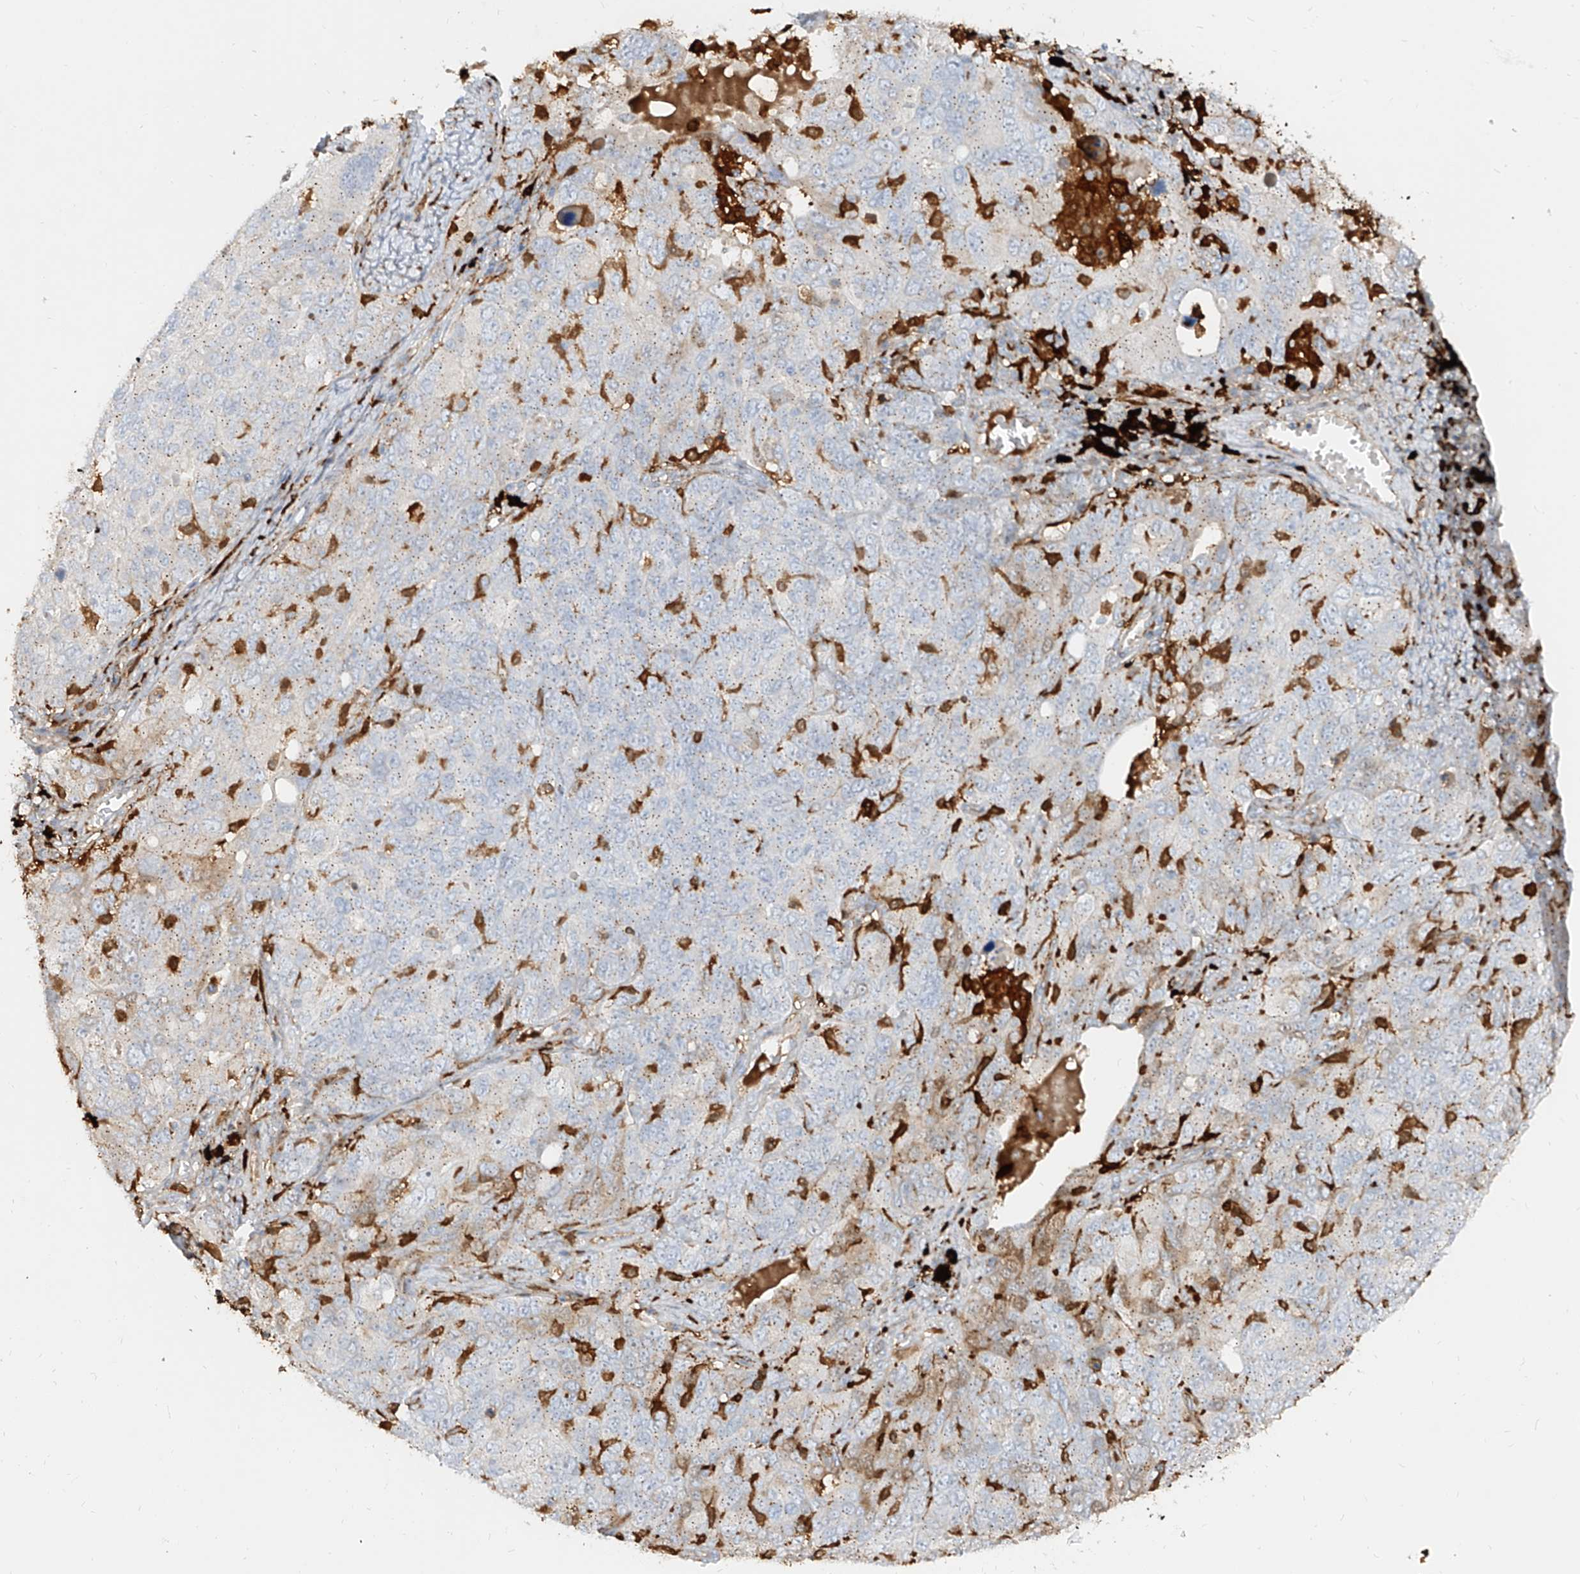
{"staining": {"intensity": "weak", "quantity": "25%-75%", "location": "cytoplasmic/membranous"}, "tissue": "ovarian cancer", "cell_type": "Tumor cells", "image_type": "cancer", "snomed": [{"axis": "morphology", "description": "Carcinoma, endometroid"}, {"axis": "topography", "description": "Ovary"}], "caption": "Immunohistochemical staining of human ovarian cancer (endometroid carcinoma) demonstrates low levels of weak cytoplasmic/membranous protein staining in approximately 25%-75% of tumor cells.", "gene": "KYNU", "patient": {"sex": "female", "age": 62}}